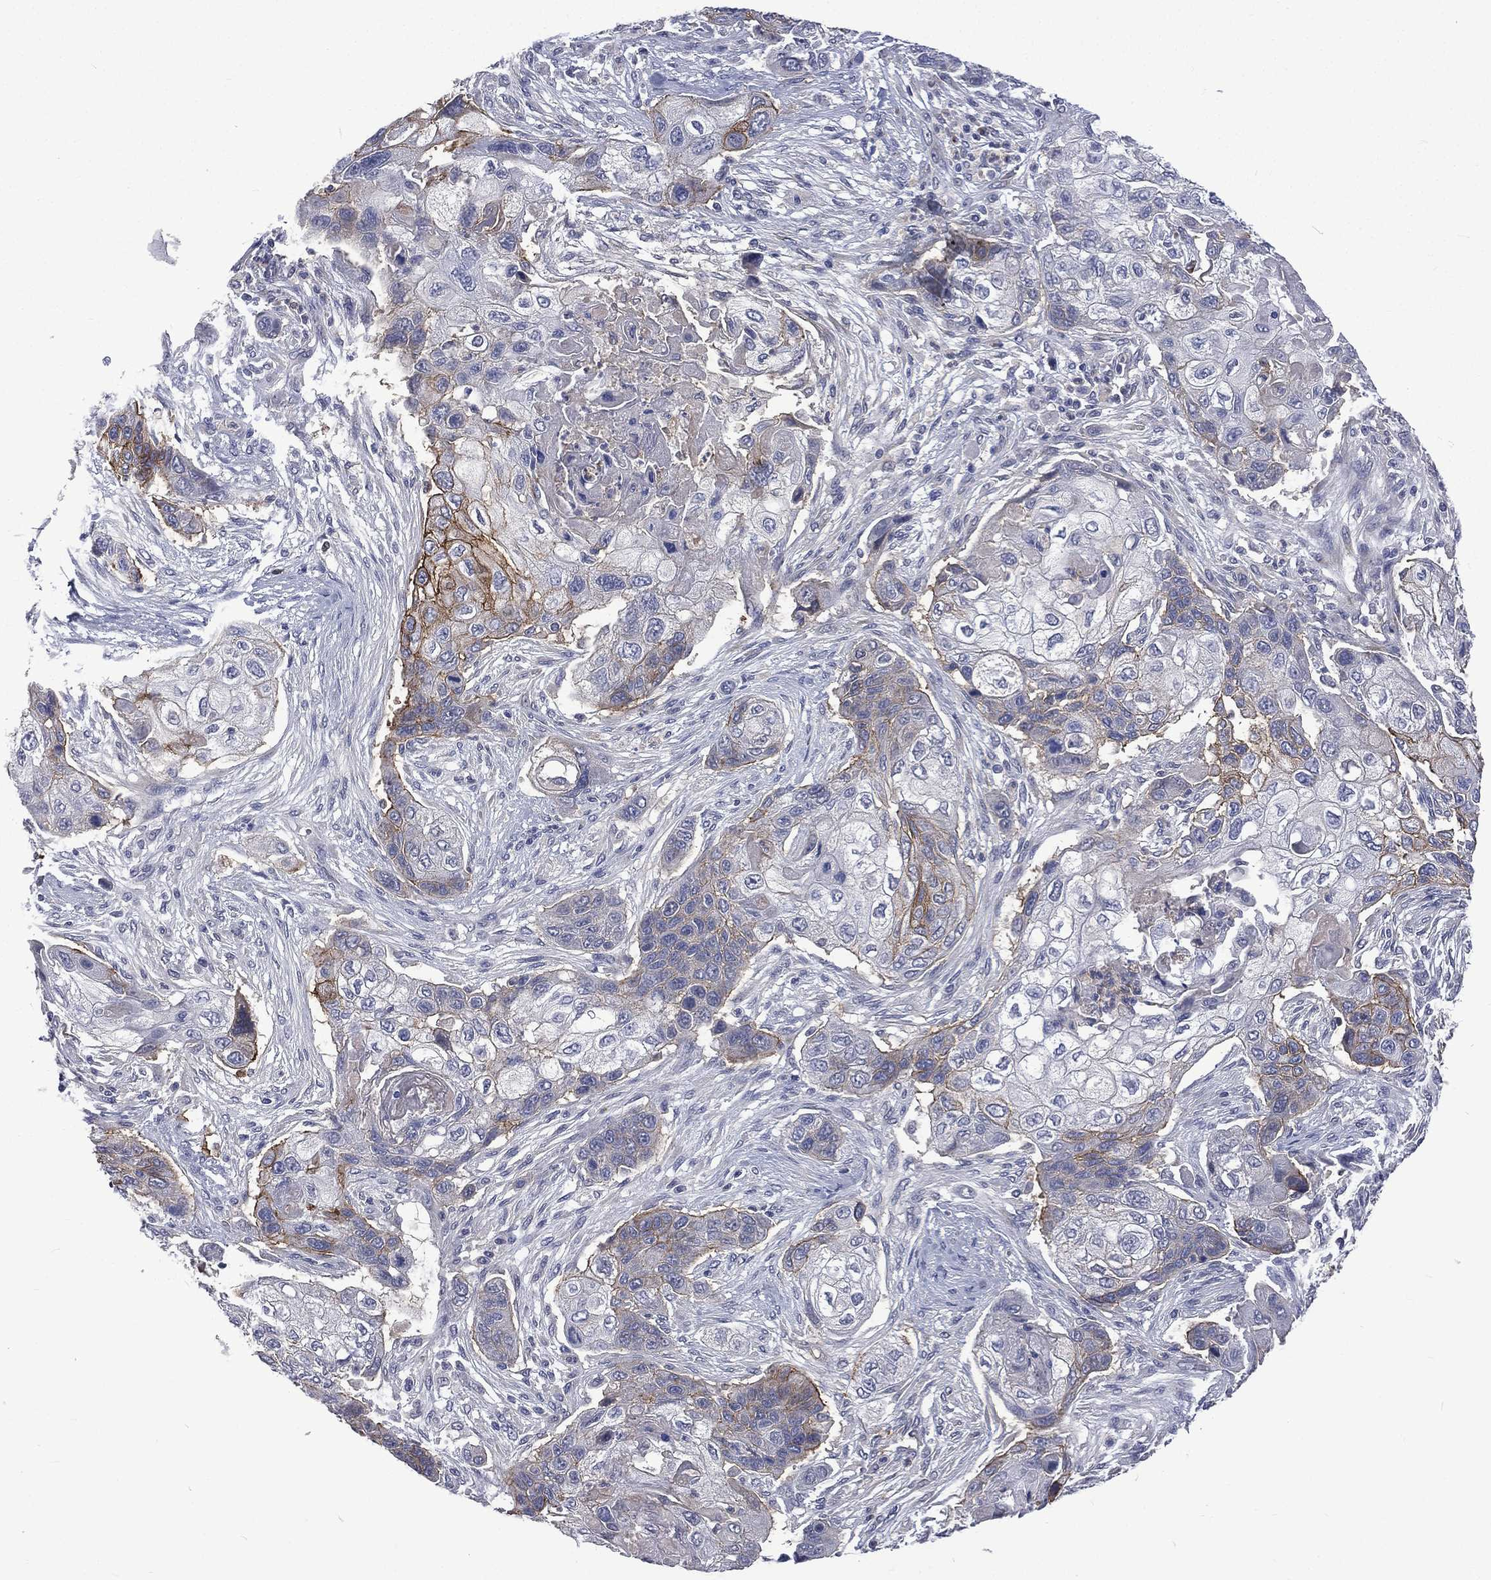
{"staining": {"intensity": "strong", "quantity": "<25%", "location": "cytoplasmic/membranous"}, "tissue": "lung cancer", "cell_type": "Tumor cells", "image_type": "cancer", "snomed": [{"axis": "morphology", "description": "Squamous cell carcinoma, NOS"}, {"axis": "topography", "description": "Lung"}], "caption": "A high-resolution photomicrograph shows IHC staining of lung cancer (squamous cell carcinoma), which shows strong cytoplasmic/membranous staining in approximately <25% of tumor cells. The protein of interest is stained brown, and the nuclei are stained in blue (DAB (3,3'-diaminobenzidine) IHC with brightfield microscopy, high magnification).", "gene": "CA12", "patient": {"sex": "male", "age": 69}}